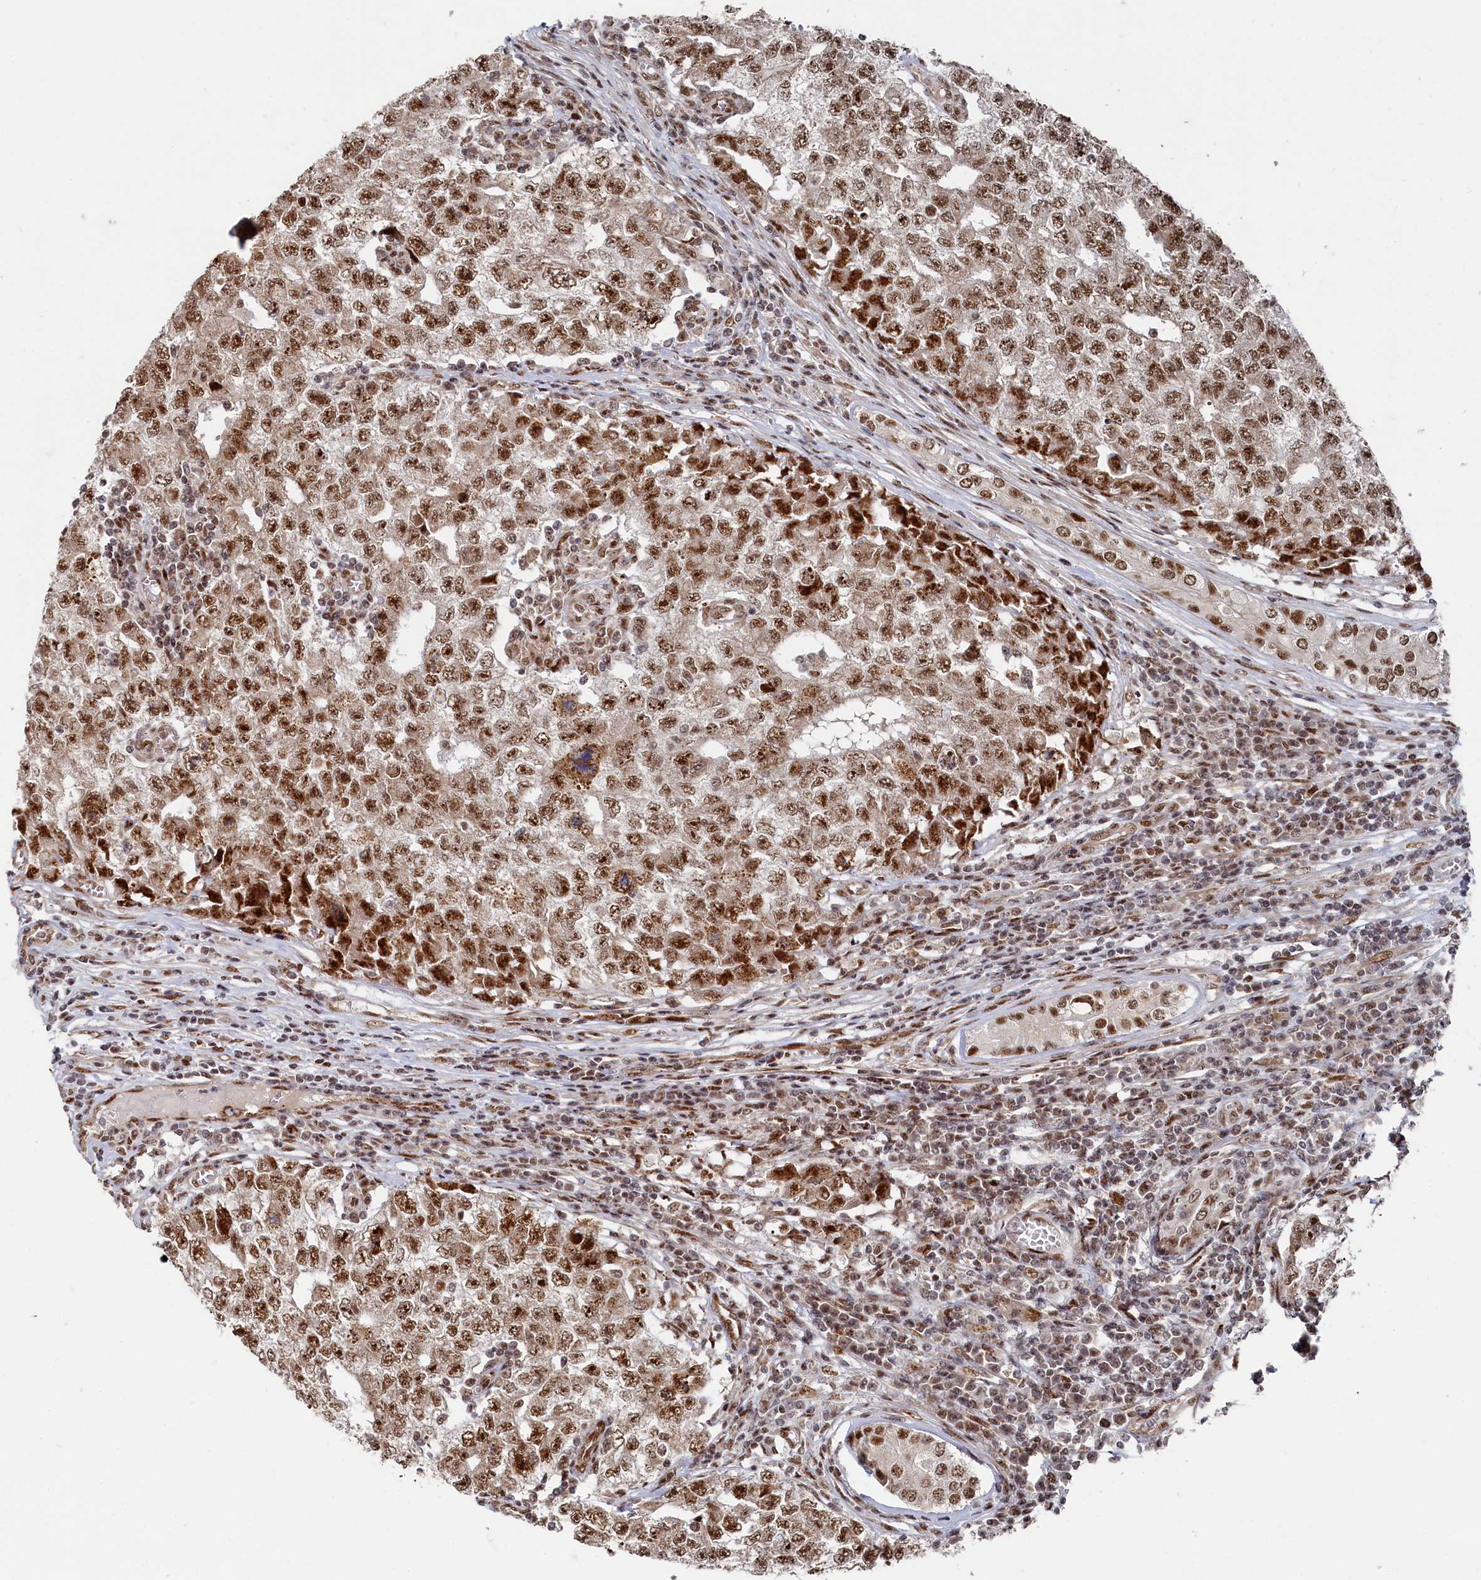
{"staining": {"intensity": "strong", "quantity": ">75%", "location": "nuclear"}, "tissue": "testis cancer", "cell_type": "Tumor cells", "image_type": "cancer", "snomed": [{"axis": "morphology", "description": "Carcinoma, Embryonal, NOS"}, {"axis": "topography", "description": "Testis"}], "caption": "IHC micrograph of neoplastic tissue: human testis cancer stained using immunohistochemistry (IHC) demonstrates high levels of strong protein expression localized specifically in the nuclear of tumor cells, appearing as a nuclear brown color.", "gene": "BUB3", "patient": {"sex": "male", "age": 17}}